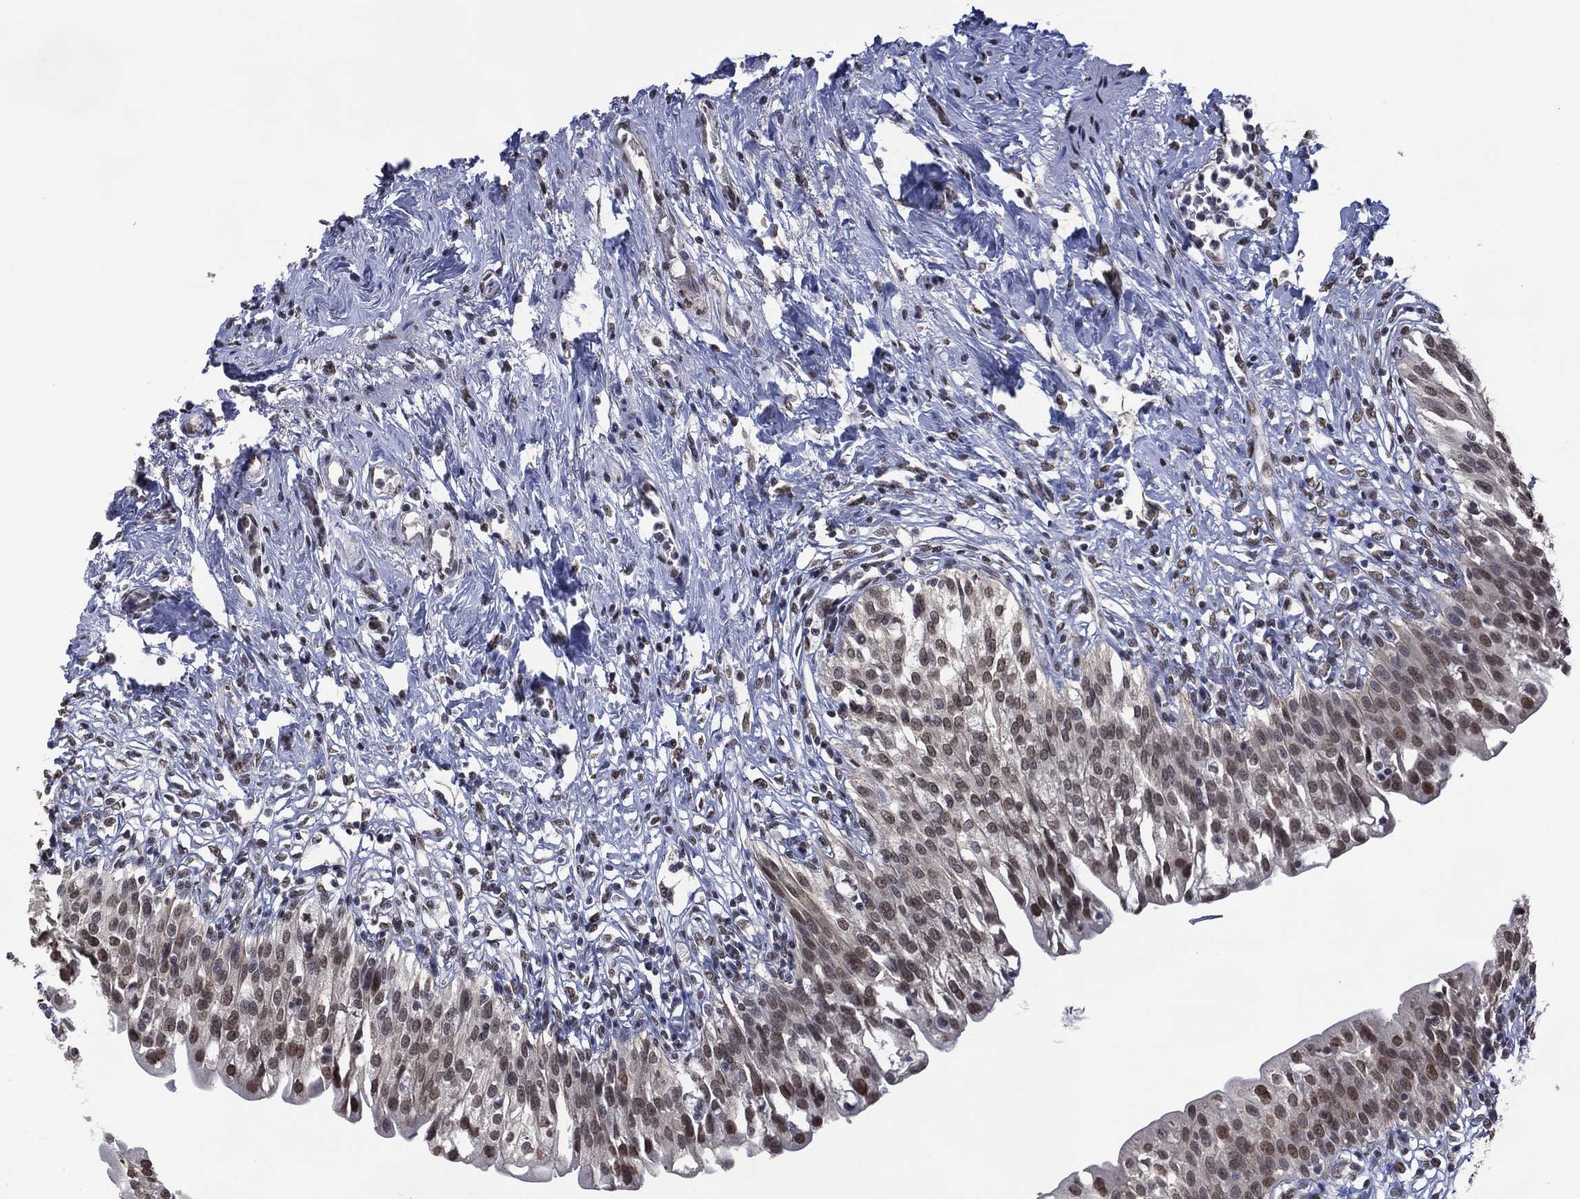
{"staining": {"intensity": "moderate", "quantity": "25%-75%", "location": "nuclear"}, "tissue": "urinary bladder", "cell_type": "Urothelial cells", "image_type": "normal", "snomed": [{"axis": "morphology", "description": "Normal tissue, NOS"}, {"axis": "topography", "description": "Urinary bladder"}], "caption": "A high-resolution micrograph shows IHC staining of normal urinary bladder, which displays moderate nuclear staining in approximately 25%-75% of urothelial cells.", "gene": "EHMT1", "patient": {"sex": "male", "age": 76}}